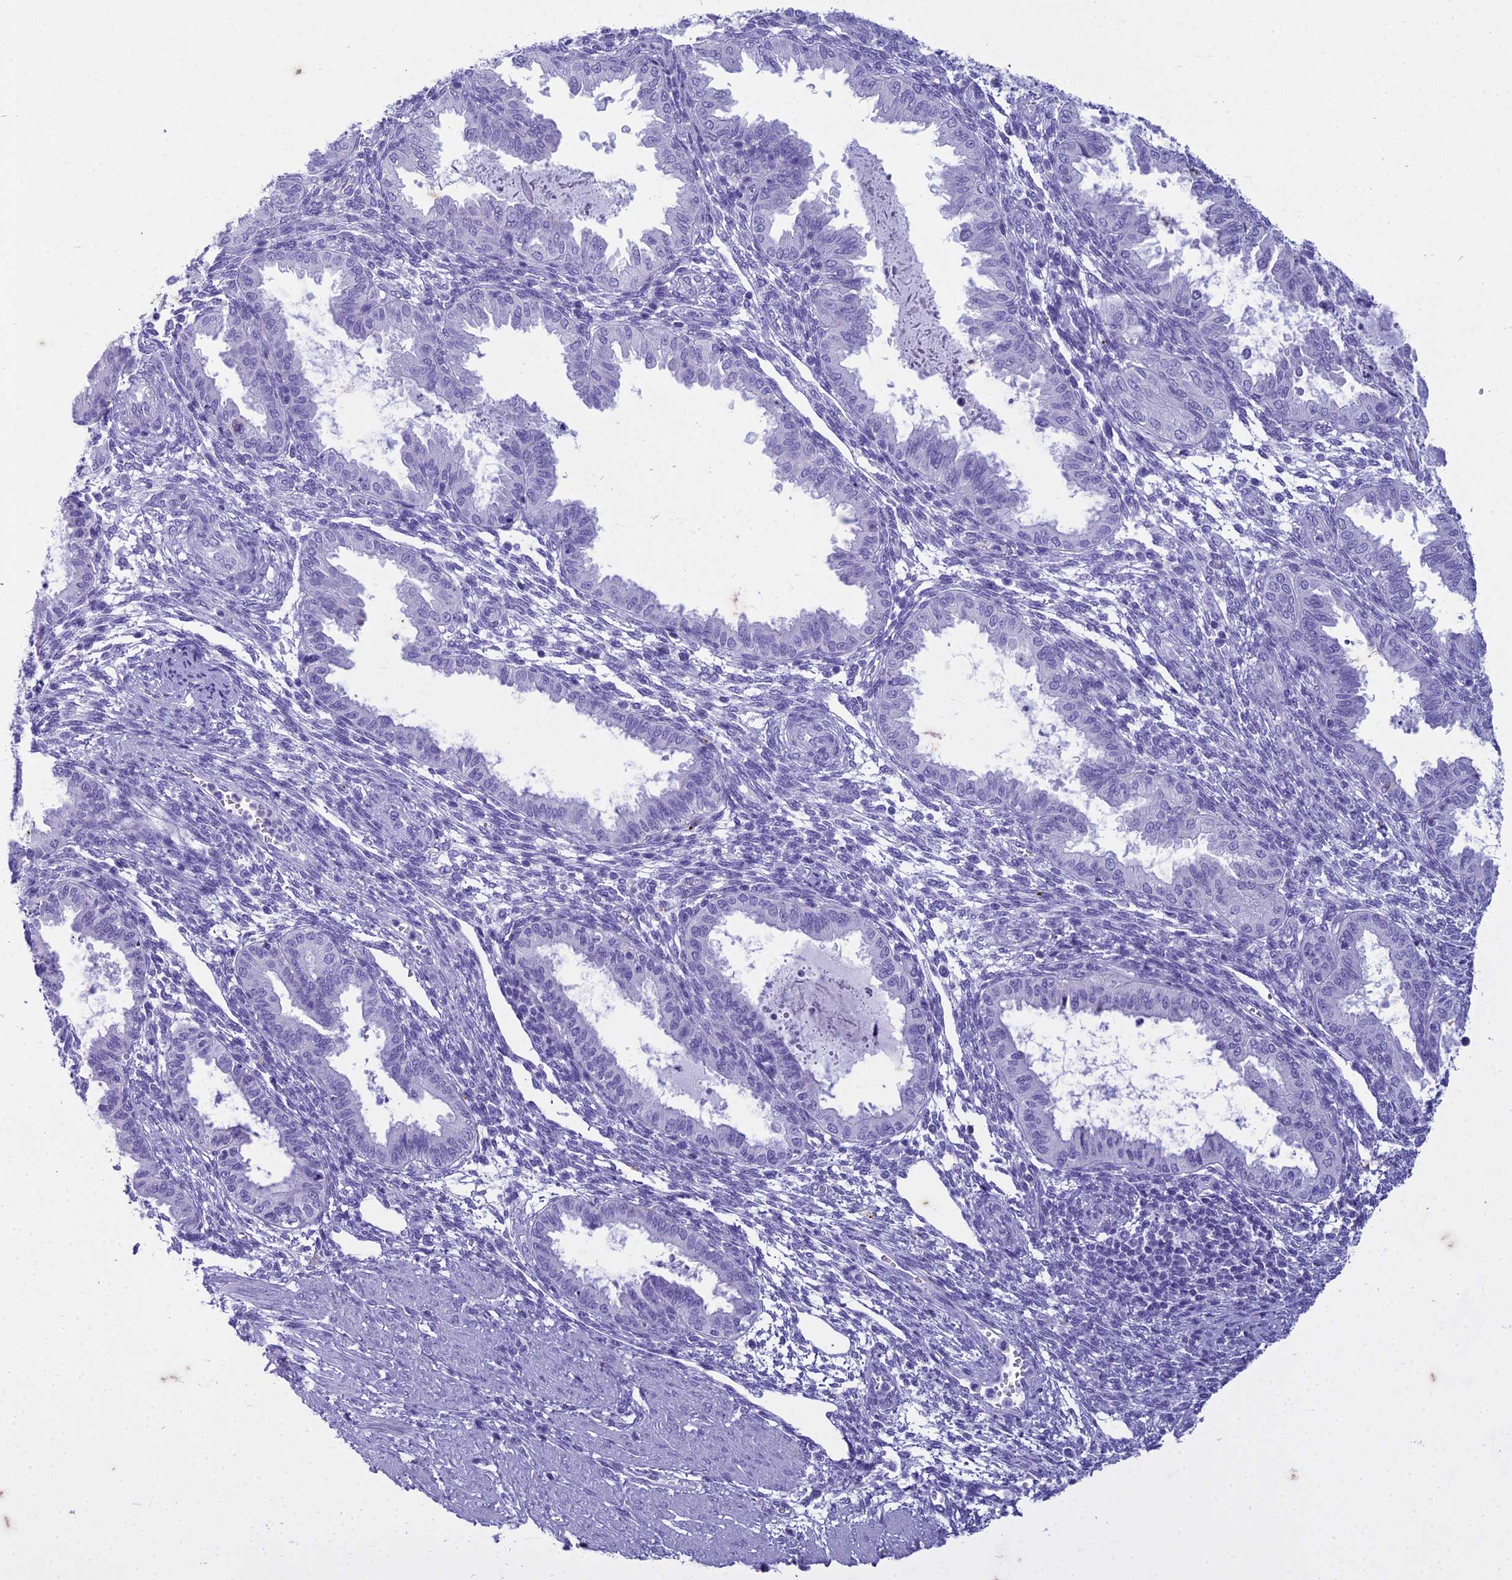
{"staining": {"intensity": "negative", "quantity": "none", "location": "none"}, "tissue": "endometrium", "cell_type": "Cells in endometrial stroma", "image_type": "normal", "snomed": [{"axis": "morphology", "description": "Normal tissue, NOS"}, {"axis": "topography", "description": "Endometrium"}], "caption": "Image shows no significant protein staining in cells in endometrial stroma of benign endometrium. (DAB (3,3'-diaminobenzidine) immunohistochemistry visualized using brightfield microscopy, high magnification).", "gene": "HMGB4", "patient": {"sex": "female", "age": 33}}